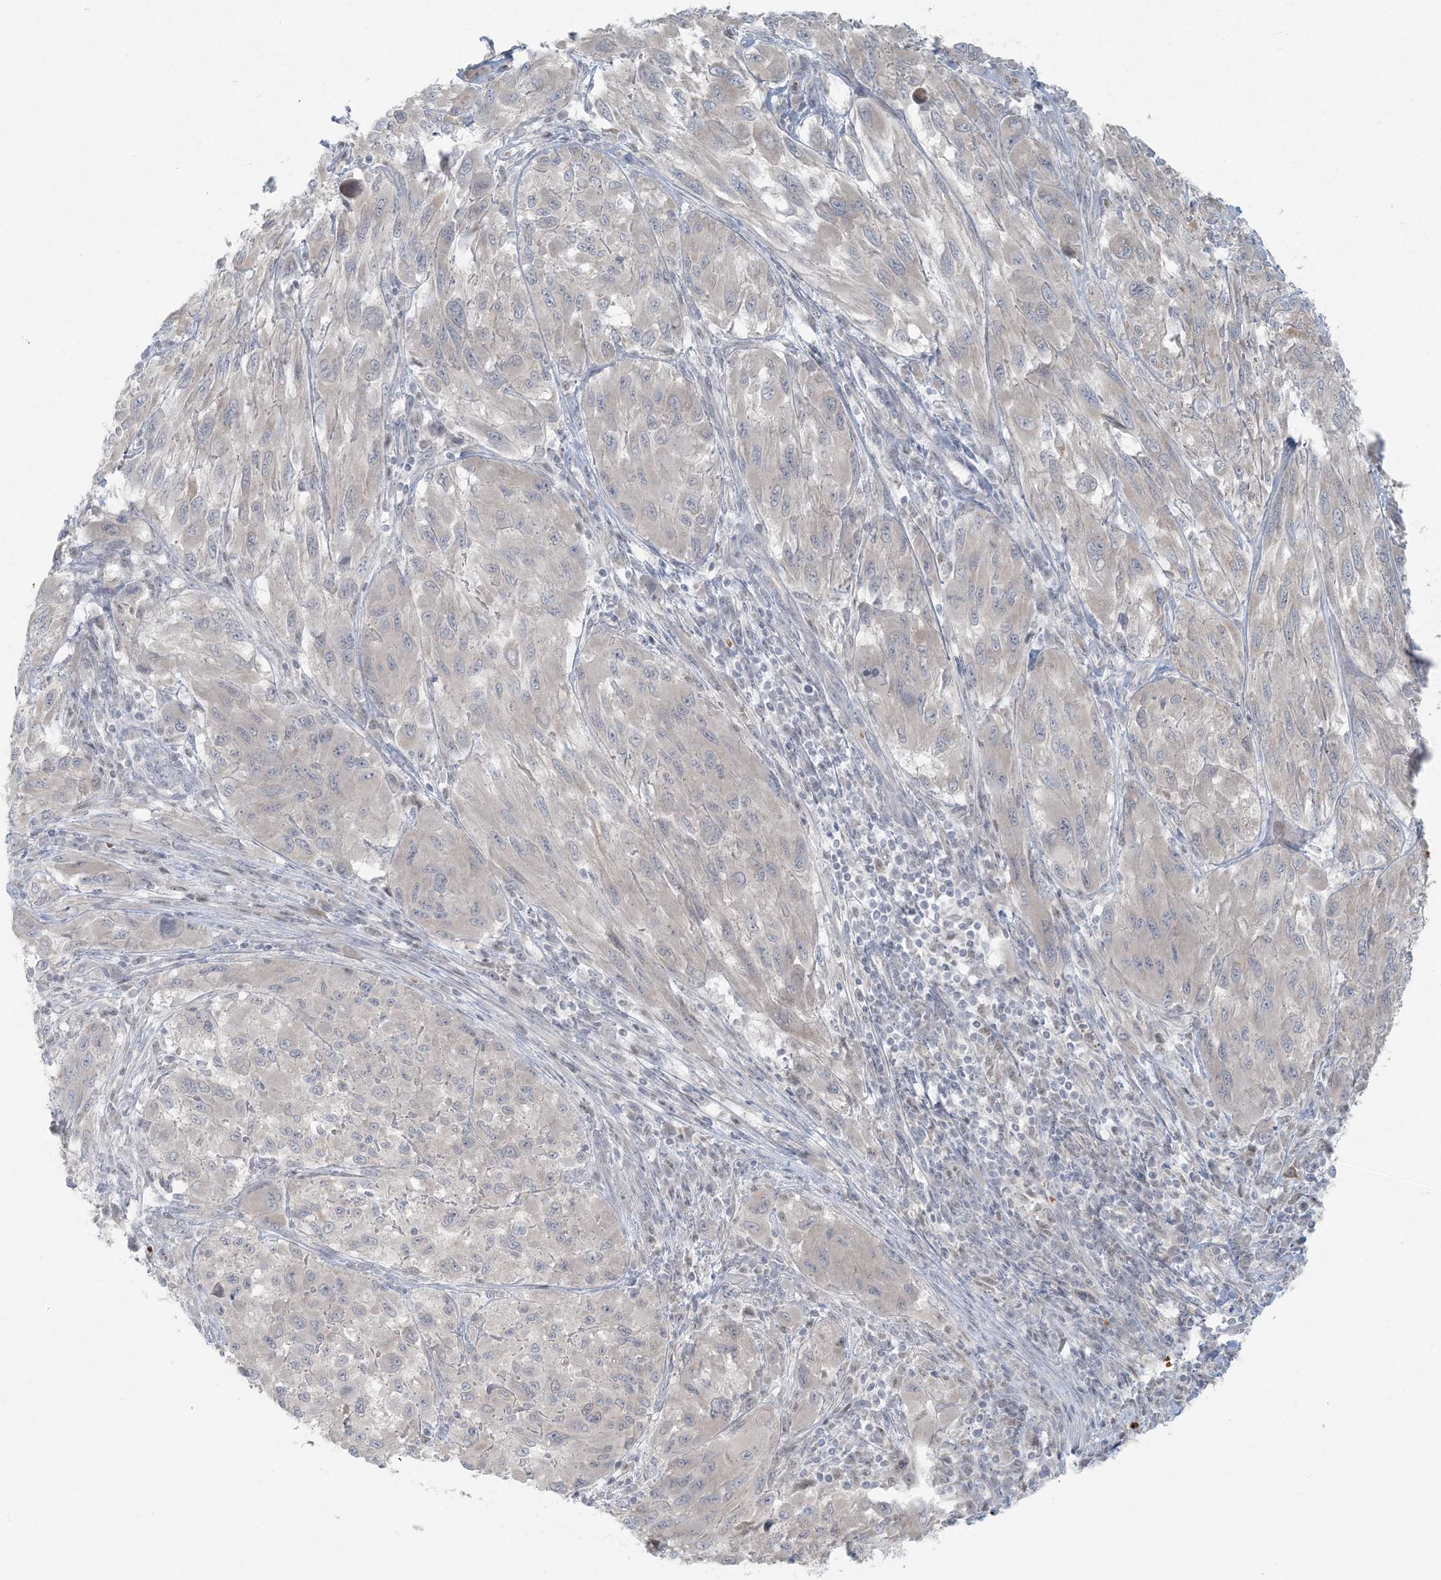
{"staining": {"intensity": "negative", "quantity": "none", "location": "none"}, "tissue": "melanoma", "cell_type": "Tumor cells", "image_type": "cancer", "snomed": [{"axis": "morphology", "description": "Malignant melanoma, NOS"}, {"axis": "topography", "description": "Skin"}], "caption": "IHC histopathology image of melanoma stained for a protein (brown), which exhibits no expression in tumor cells. (Stains: DAB (3,3'-diaminobenzidine) immunohistochemistry with hematoxylin counter stain, Microscopy: brightfield microscopy at high magnification).", "gene": "CTDNEP1", "patient": {"sex": "female", "age": 91}}